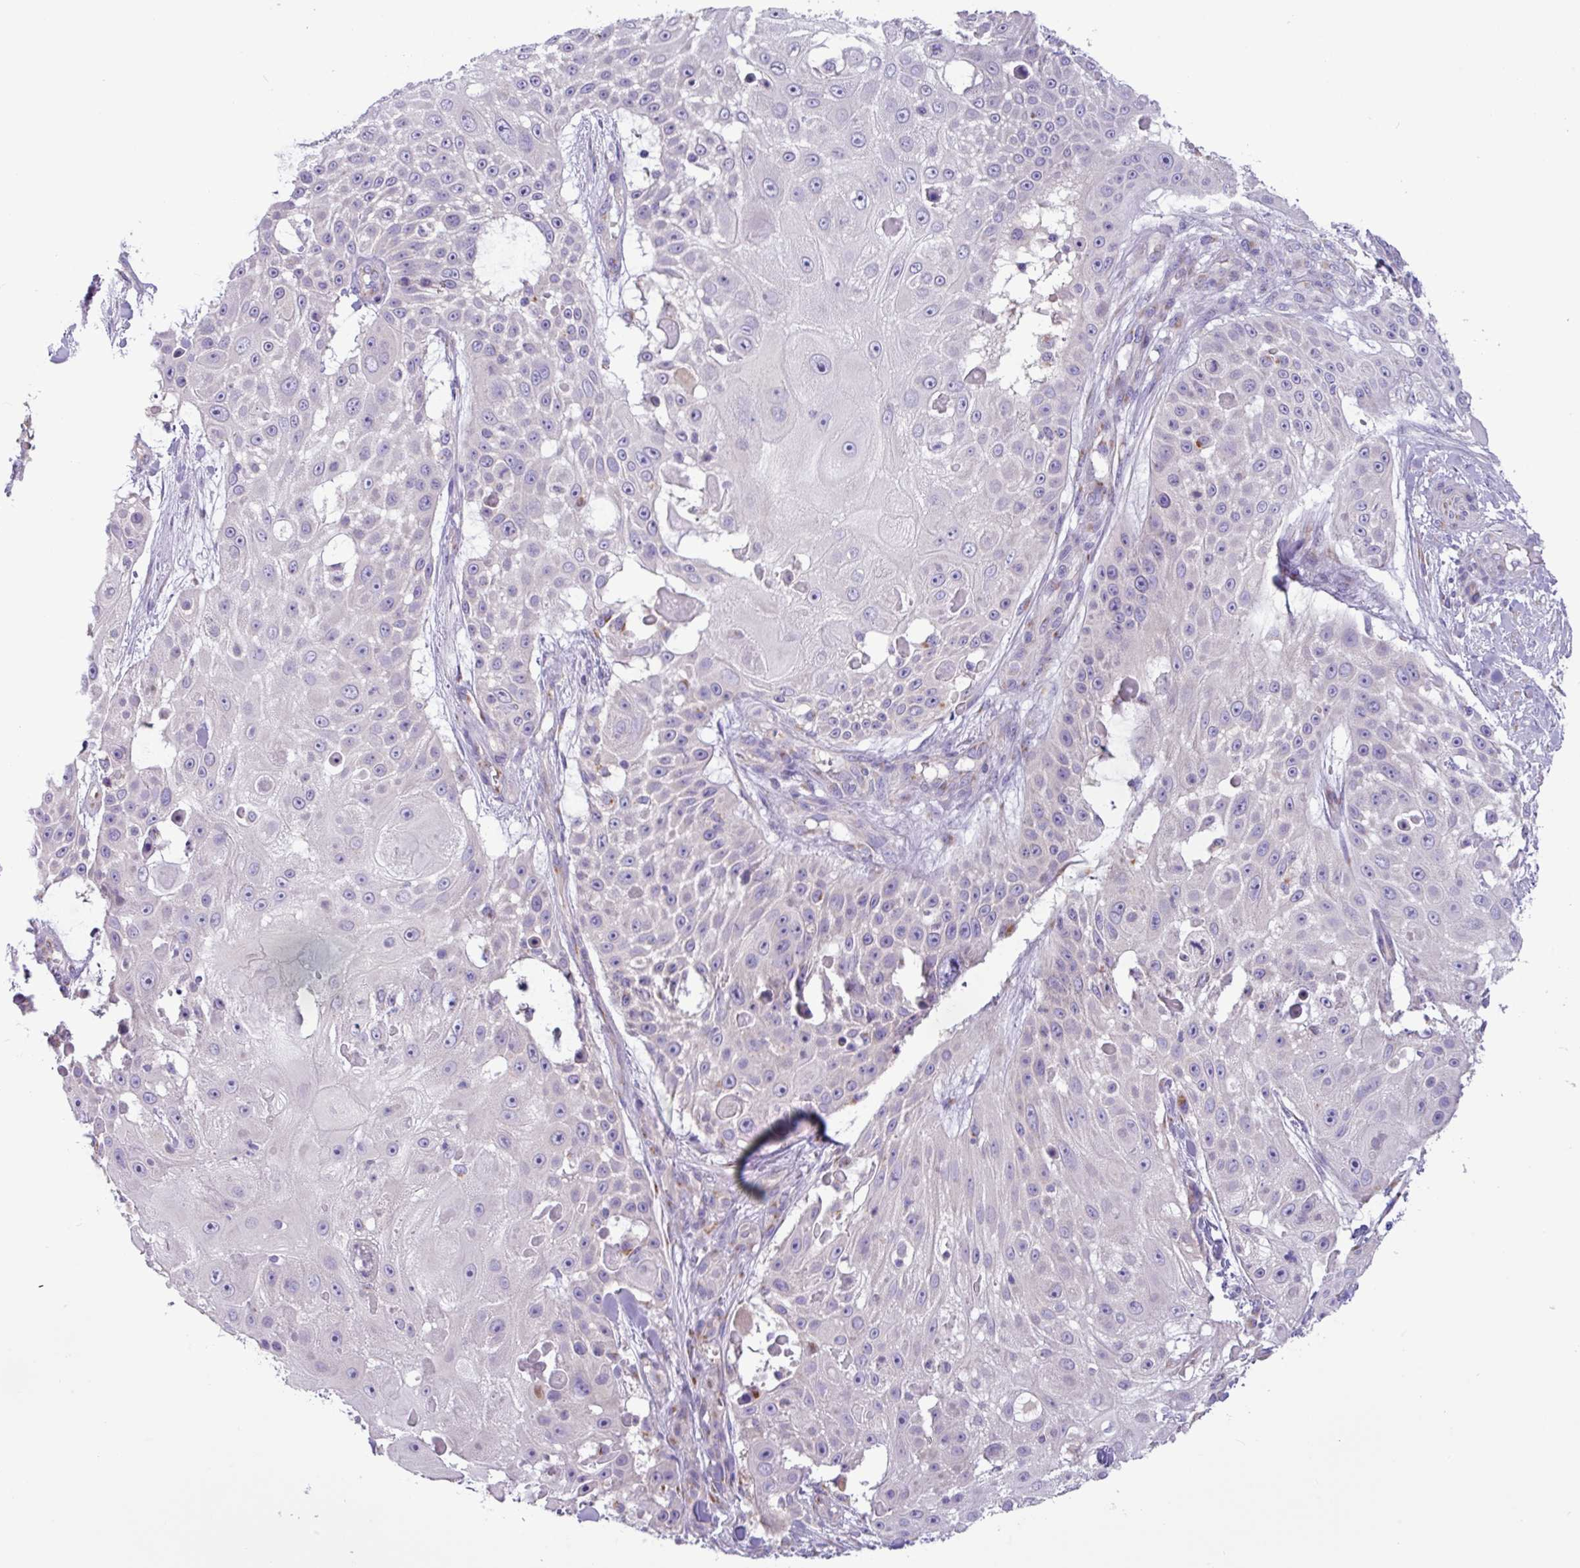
{"staining": {"intensity": "negative", "quantity": "none", "location": "none"}, "tissue": "skin cancer", "cell_type": "Tumor cells", "image_type": "cancer", "snomed": [{"axis": "morphology", "description": "Squamous cell carcinoma, NOS"}, {"axis": "topography", "description": "Skin"}], "caption": "Human skin squamous cell carcinoma stained for a protein using immunohistochemistry shows no positivity in tumor cells.", "gene": "STIMATE", "patient": {"sex": "female", "age": 86}}